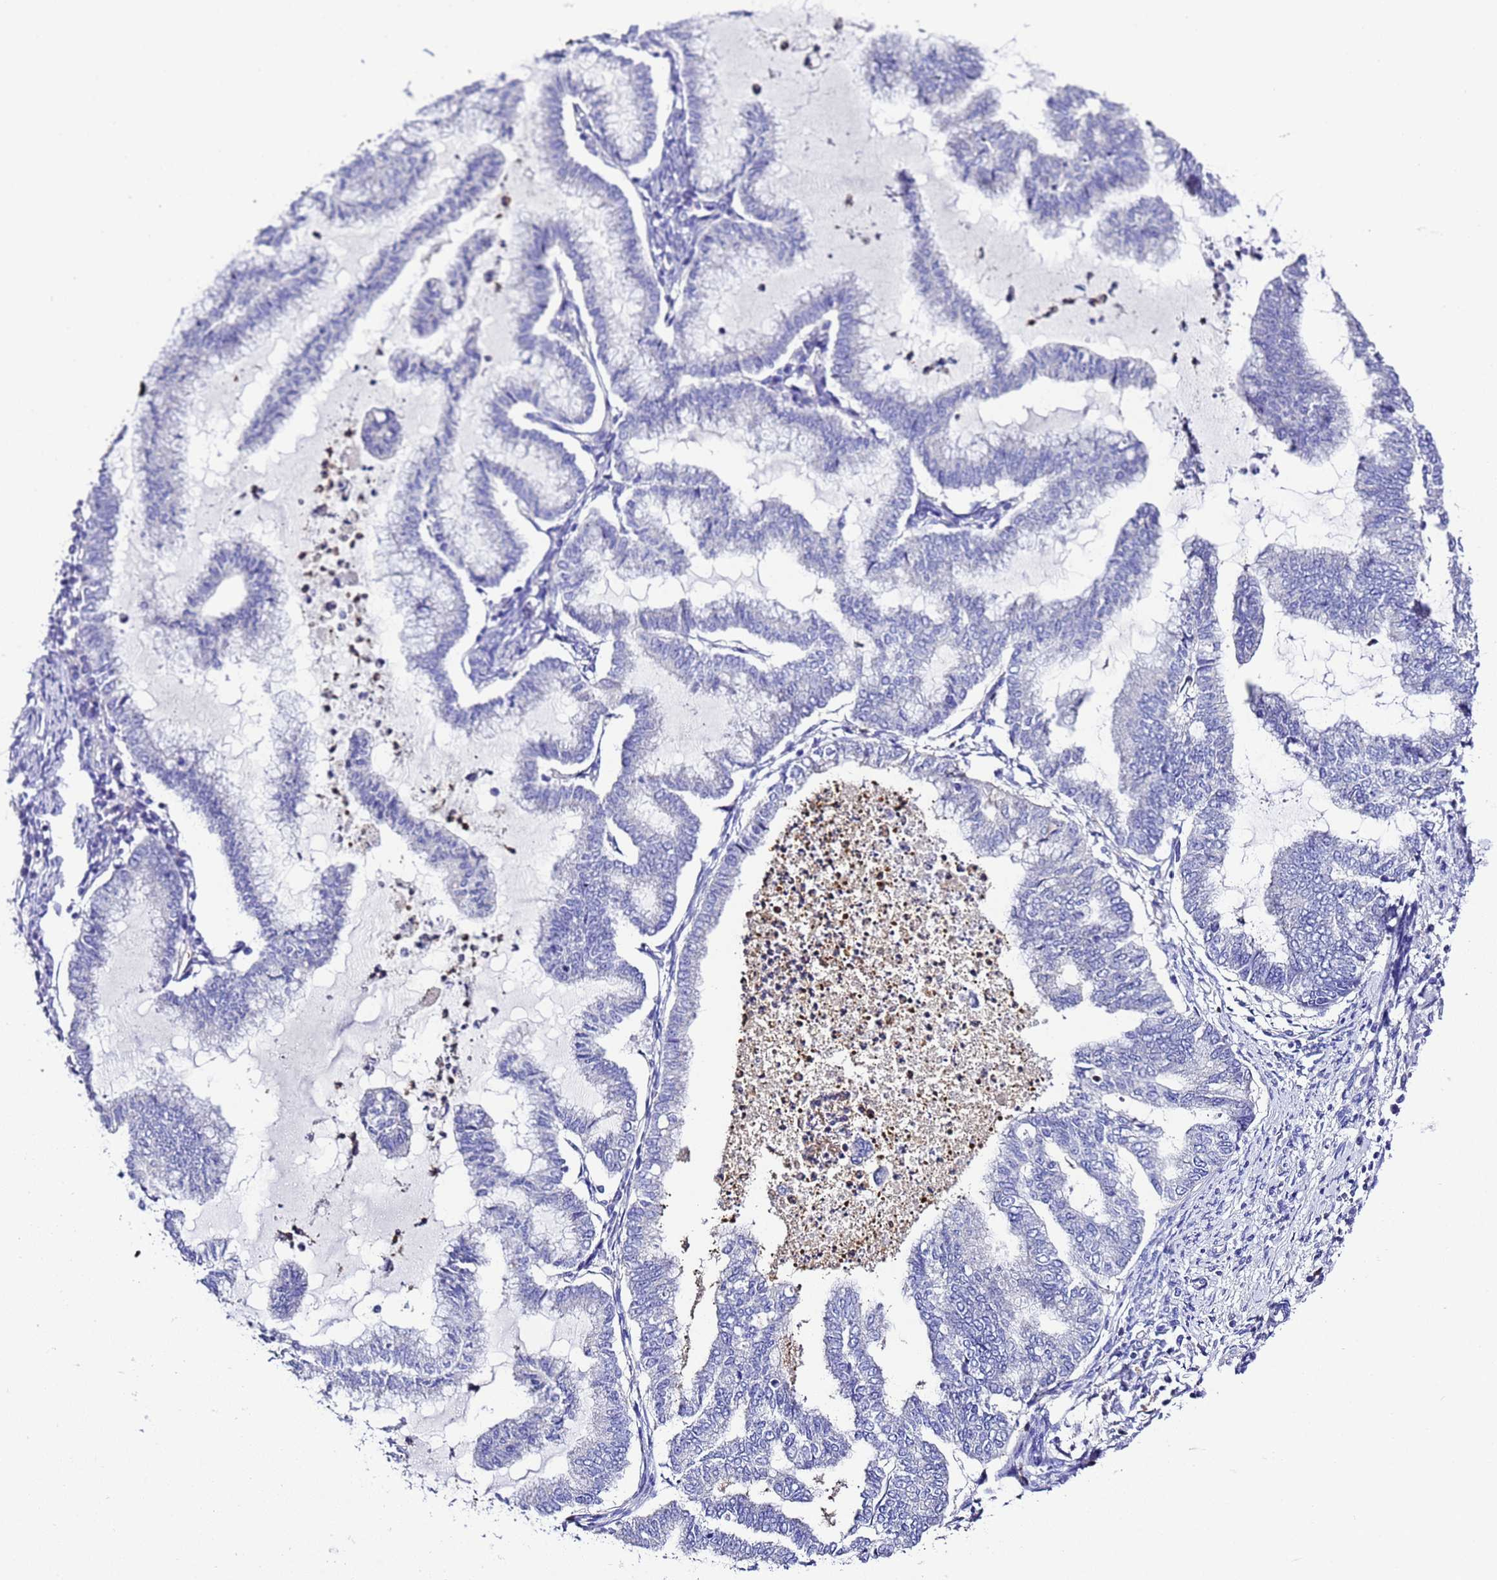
{"staining": {"intensity": "negative", "quantity": "none", "location": "none"}, "tissue": "endometrial cancer", "cell_type": "Tumor cells", "image_type": "cancer", "snomed": [{"axis": "morphology", "description": "Adenocarcinoma, NOS"}, {"axis": "topography", "description": "Endometrium"}], "caption": "The immunohistochemistry micrograph has no significant expression in tumor cells of endometrial cancer tissue. (Immunohistochemistry, brightfield microscopy, high magnification).", "gene": "UGT2A1", "patient": {"sex": "female", "age": 79}}